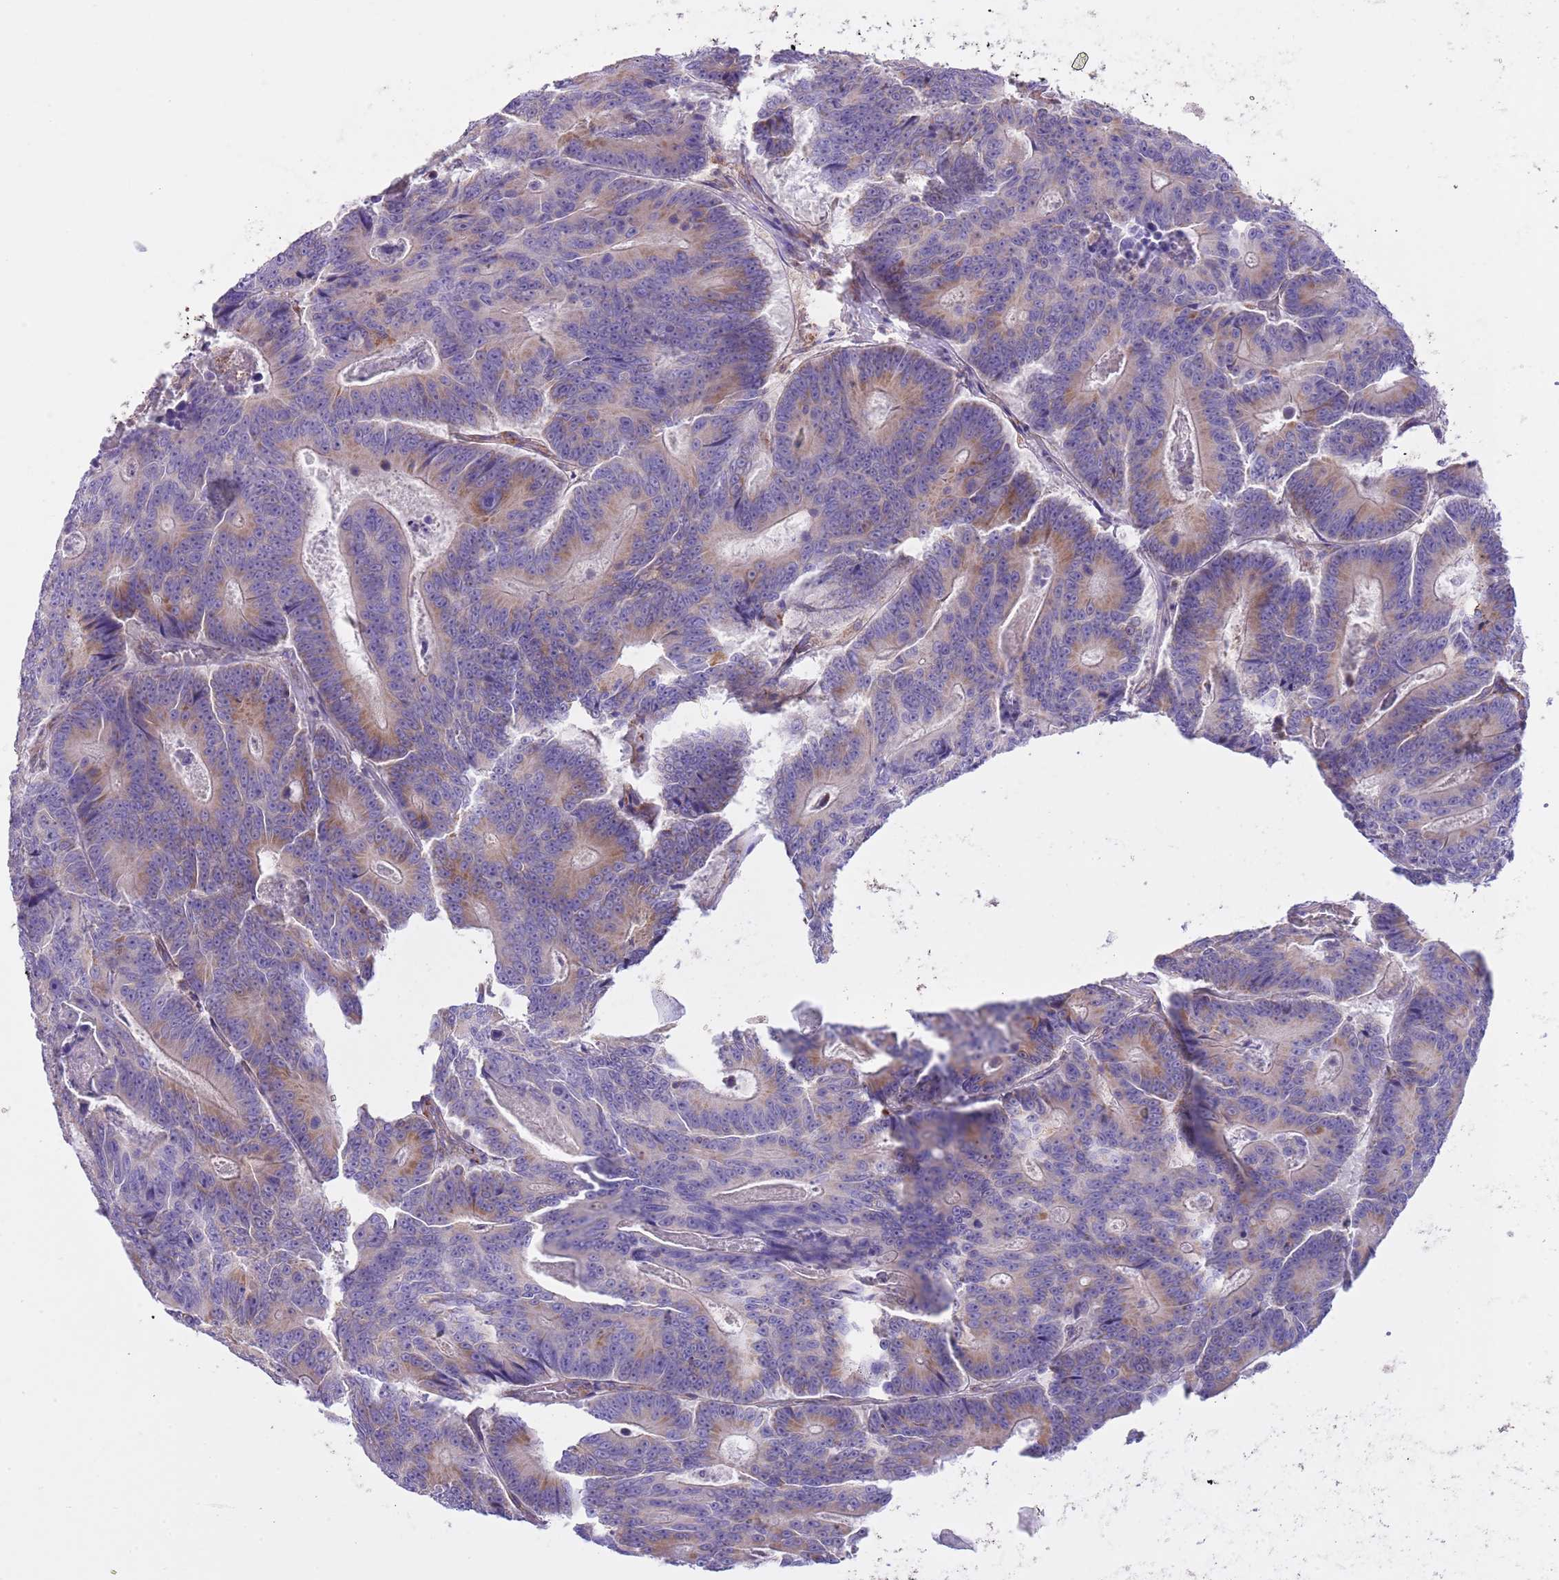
{"staining": {"intensity": "weak", "quantity": "<25%", "location": "cytoplasmic/membranous"}, "tissue": "colorectal cancer", "cell_type": "Tumor cells", "image_type": "cancer", "snomed": [{"axis": "morphology", "description": "Adenocarcinoma, NOS"}, {"axis": "topography", "description": "Colon"}], "caption": "An IHC photomicrograph of colorectal cancer is shown. There is no staining in tumor cells of colorectal cancer.", "gene": "SS18L2", "patient": {"sex": "male", "age": 83}}